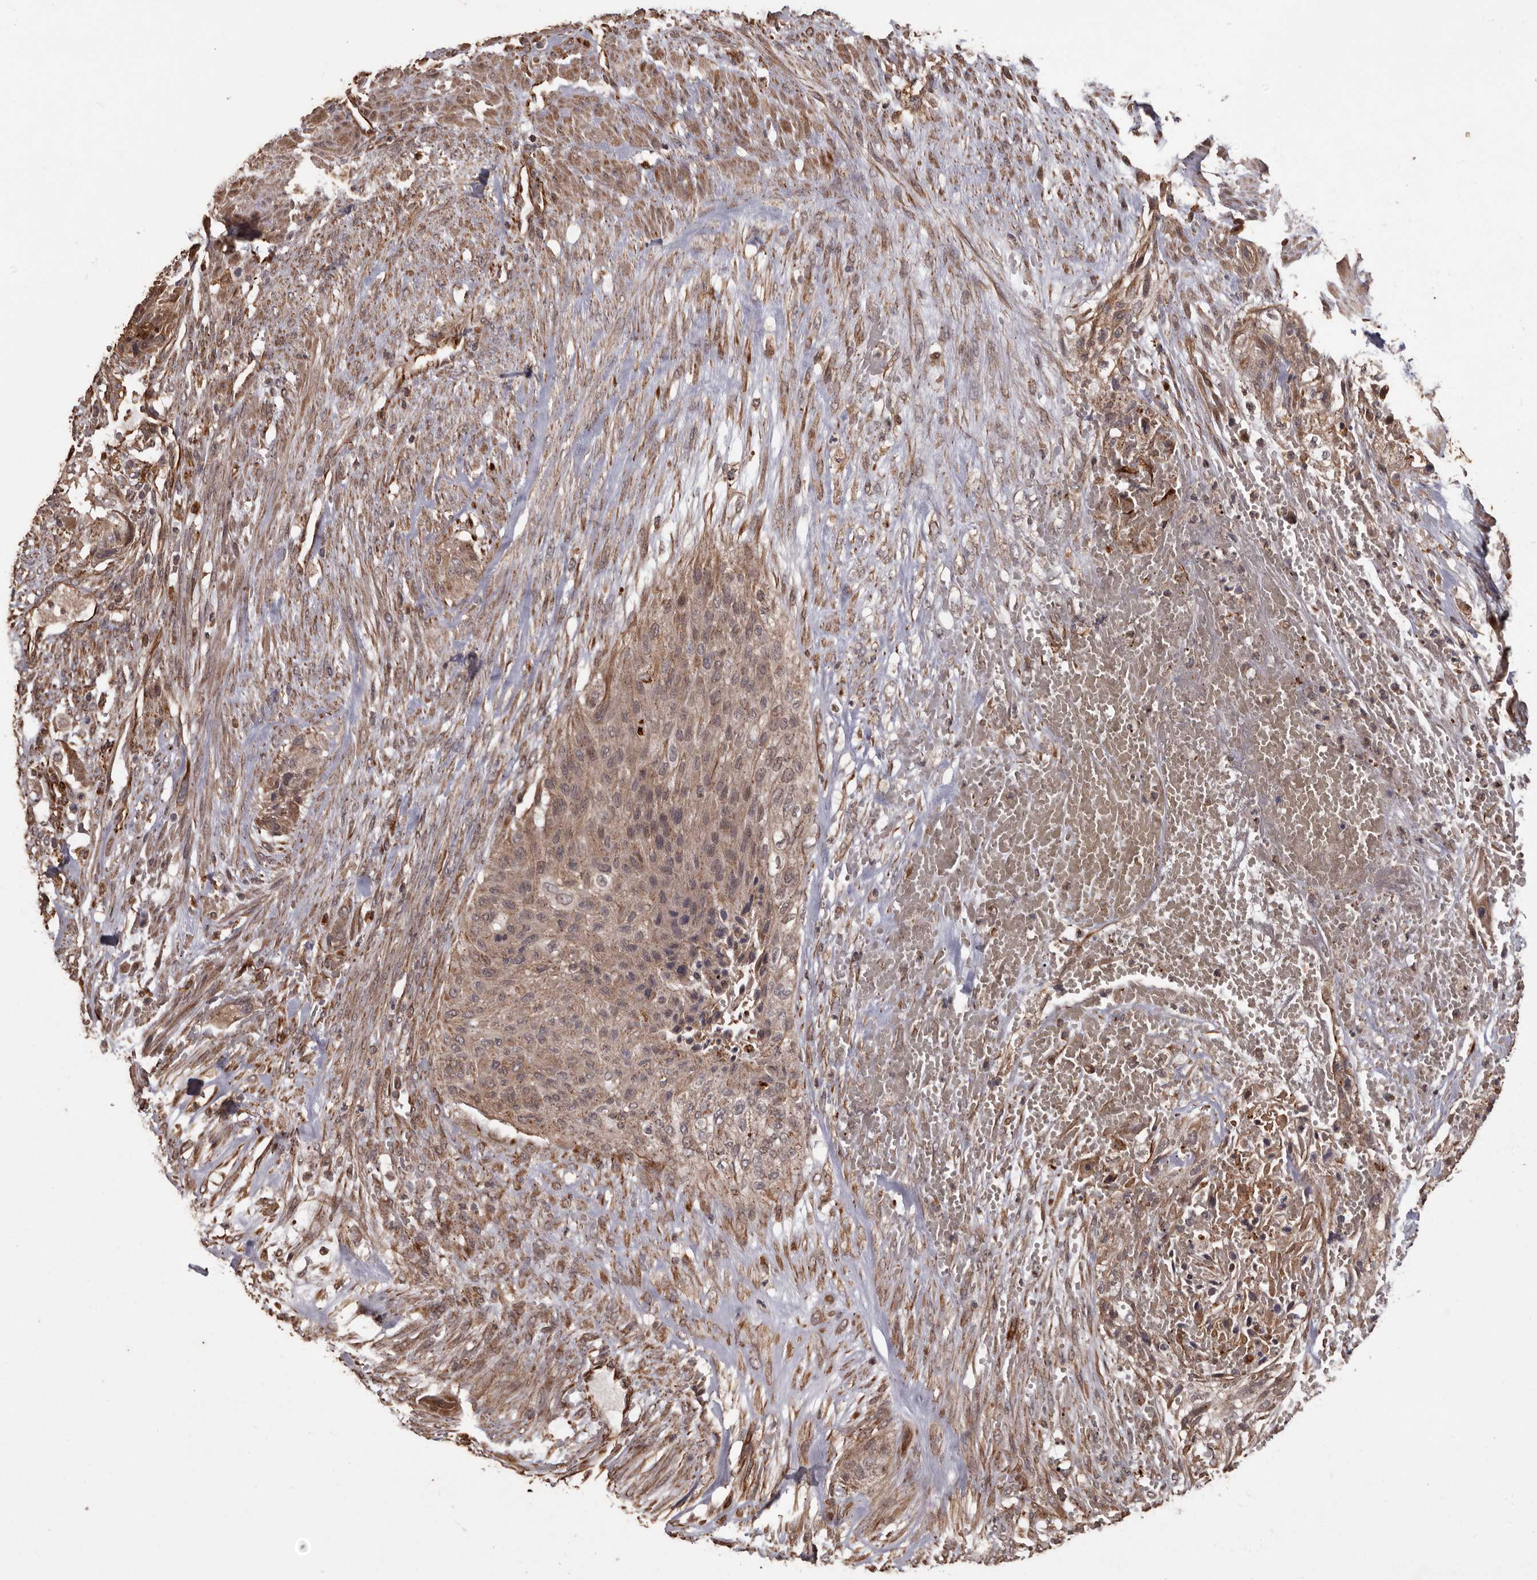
{"staining": {"intensity": "weak", "quantity": ">75%", "location": "cytoplasmic/membranous"}, "tissue": "urothelial cancer", "cell_type": "Tumor cells", "image_type": "cancer", "snomed": [{"axis": "morphology", "description": "Urothelial carcinoma, High grade"}, {"axis": "topography", "description": "Urinary bladder"}], "caption": "Immunohistochemical staining of human urothelial cancer reveals weak cytoplasmic/membranous protein expression in about >75% of tumor cells. Immunohistochemistry stains the protein in brown and the nuclei are stained blue.", "gene": "BRAT1", "patient": {"sex": "male", "age": 35}}